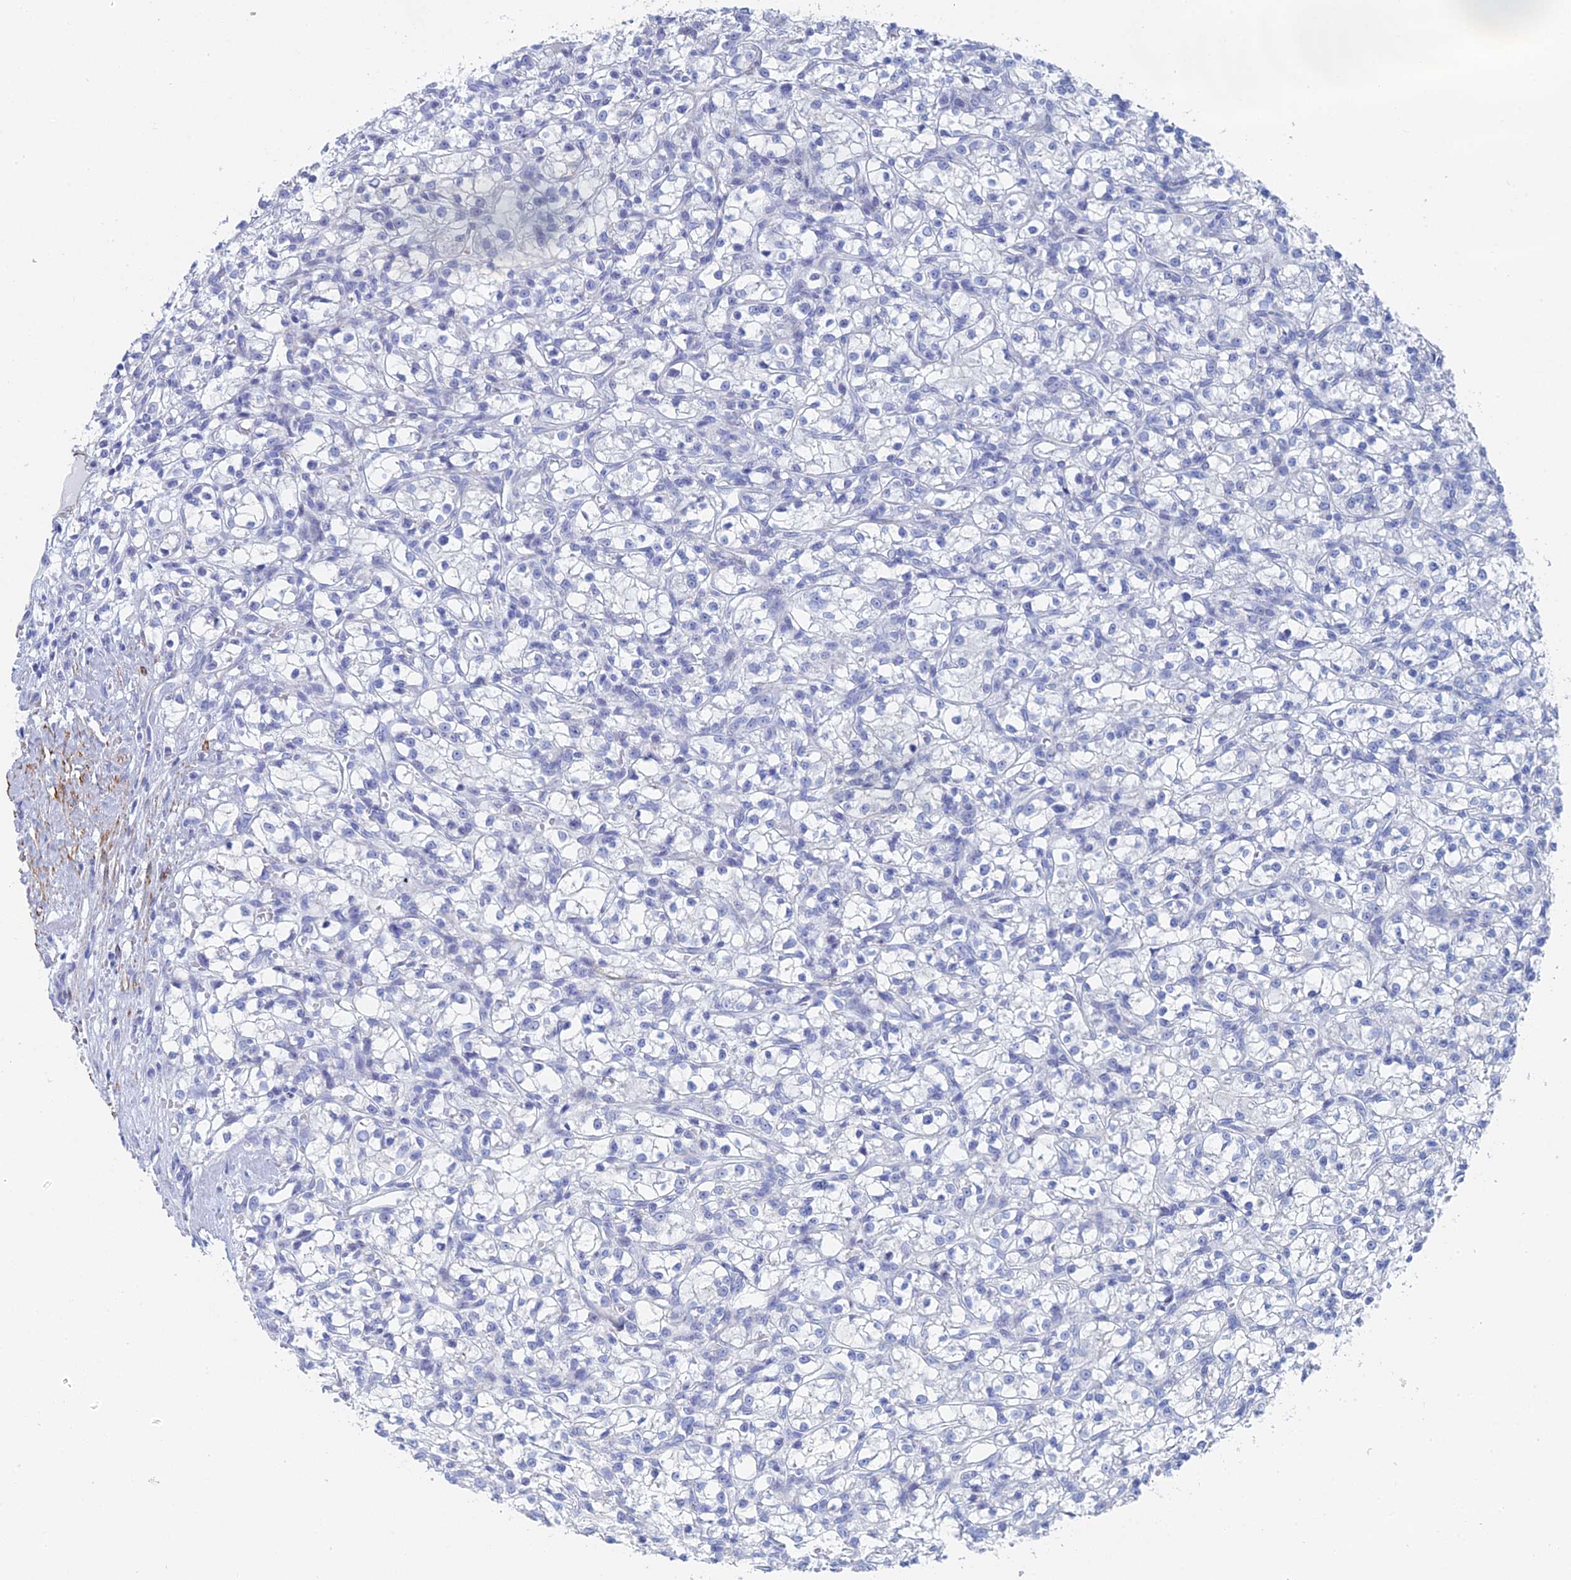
{"staining": {"intensity": "negative", "quantity": "none", "location": "none"}, "tissue": "renal cancer", "cell_type": "Tumor cells", "image_type": "cancer", "snomed": [{"axis": "morphology", "description": "Adenocarcinoma, NOS"}, {"axis": "topography", "description": "Kidney"}], "caption": "The image displays no significant expression in tumor cells of adenocarcinoma (renal).", "gene": "KCNK18", "patient": {"sex": "female", "age": 59}}